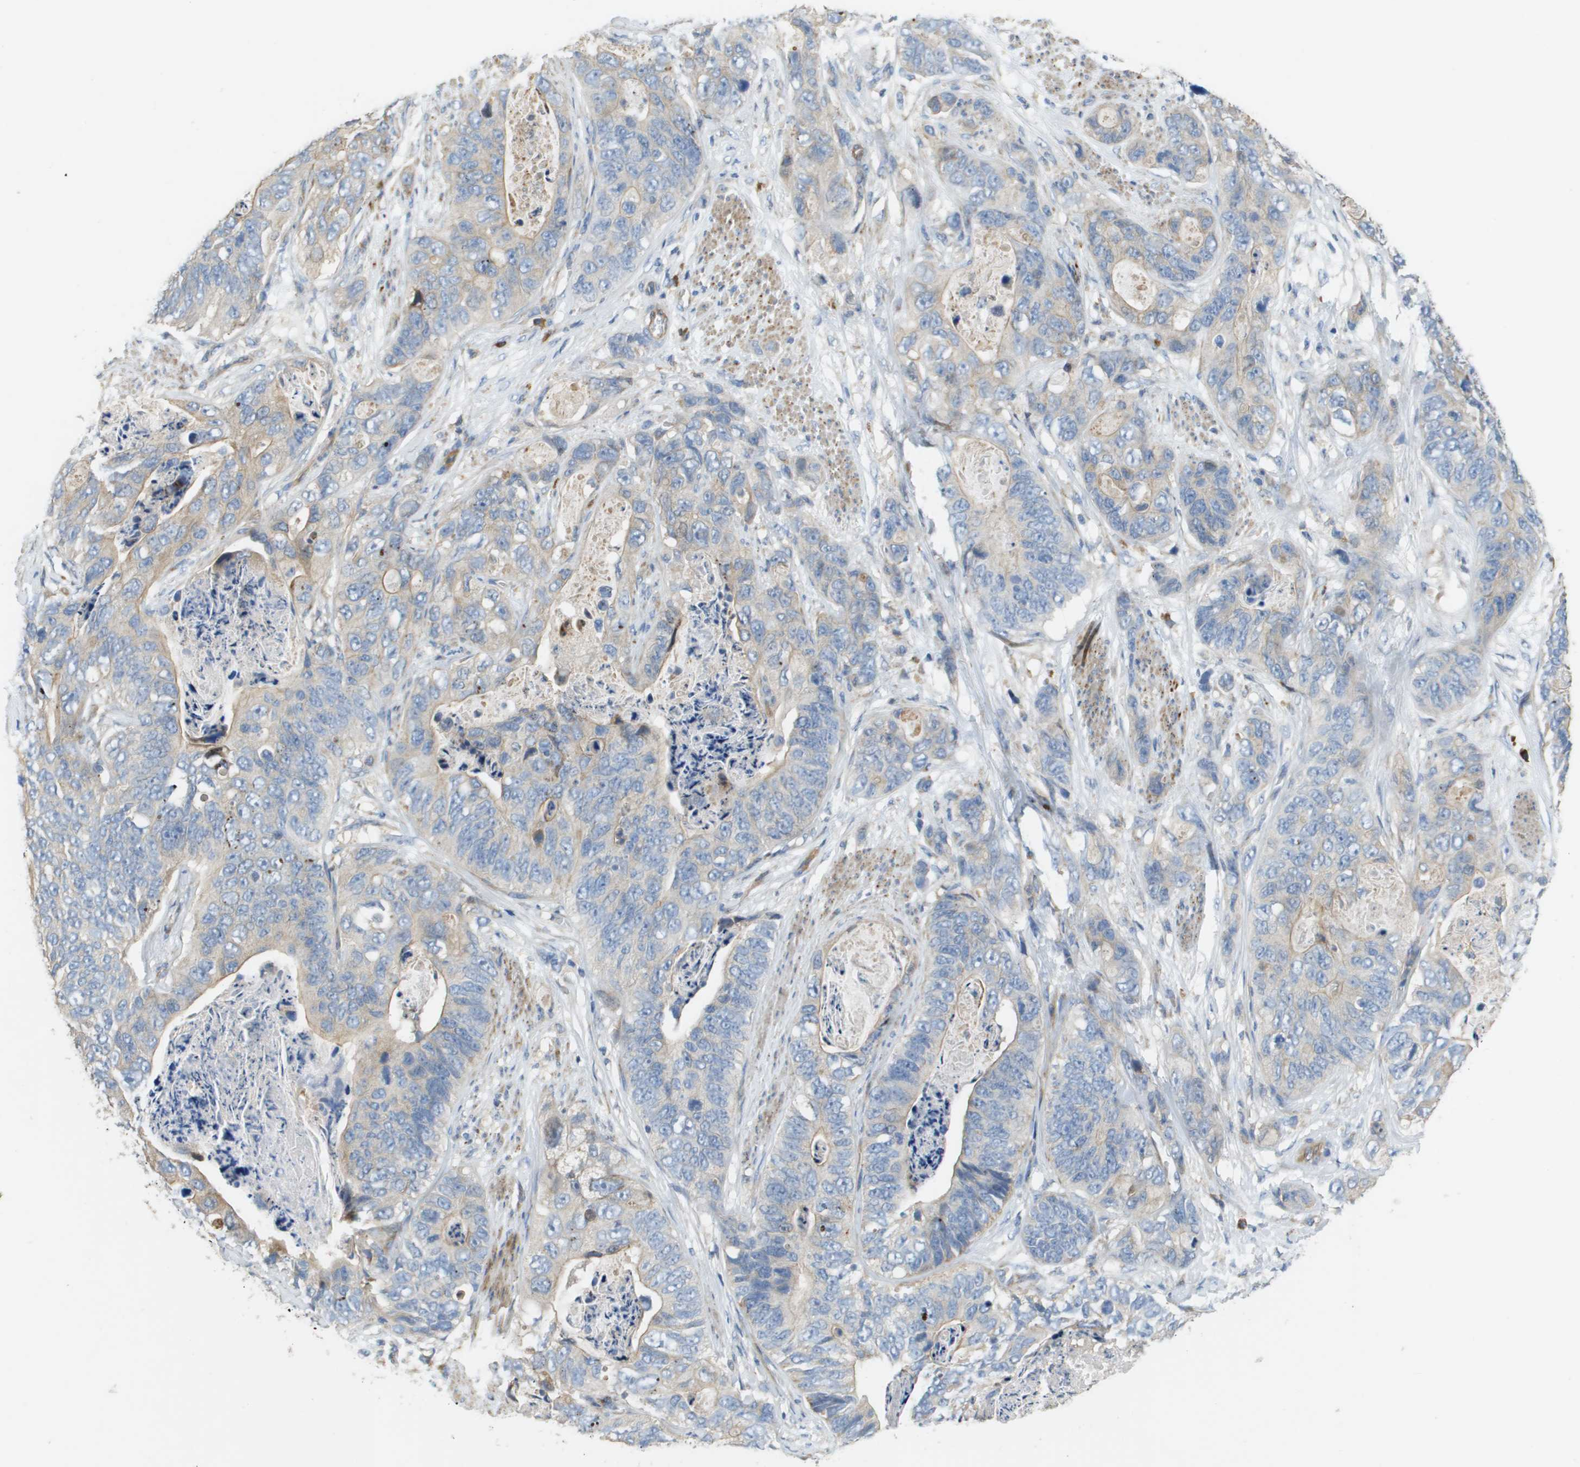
{"staining": {"intensity": "moderate", "quantity": "<25%", "location": "cytoplasmic/membranous"}, "tissue": "stomach cancer", "cell_type": "Tumor cells", "image_type": "cancer", "snomed": [{"axis": "morphology", "description": "Adenocarcinoma, NOS"}, {"axis": "topography", "description": "Stomach"}], "caption": "High-magnification brightfield microscopy of stomach cancer (adenocarcinoma) stained with DAB (brown) and counterstained with hematoxylin (blue). tumor cells exhibit moderate cytoplasmic/membranous positivity is identified in about<25% of cells. Ihc stains the protein in brown and the nuclei are stained blue.", "gene": "CASP10", "patient": {"sex": "female", "age": 89}}